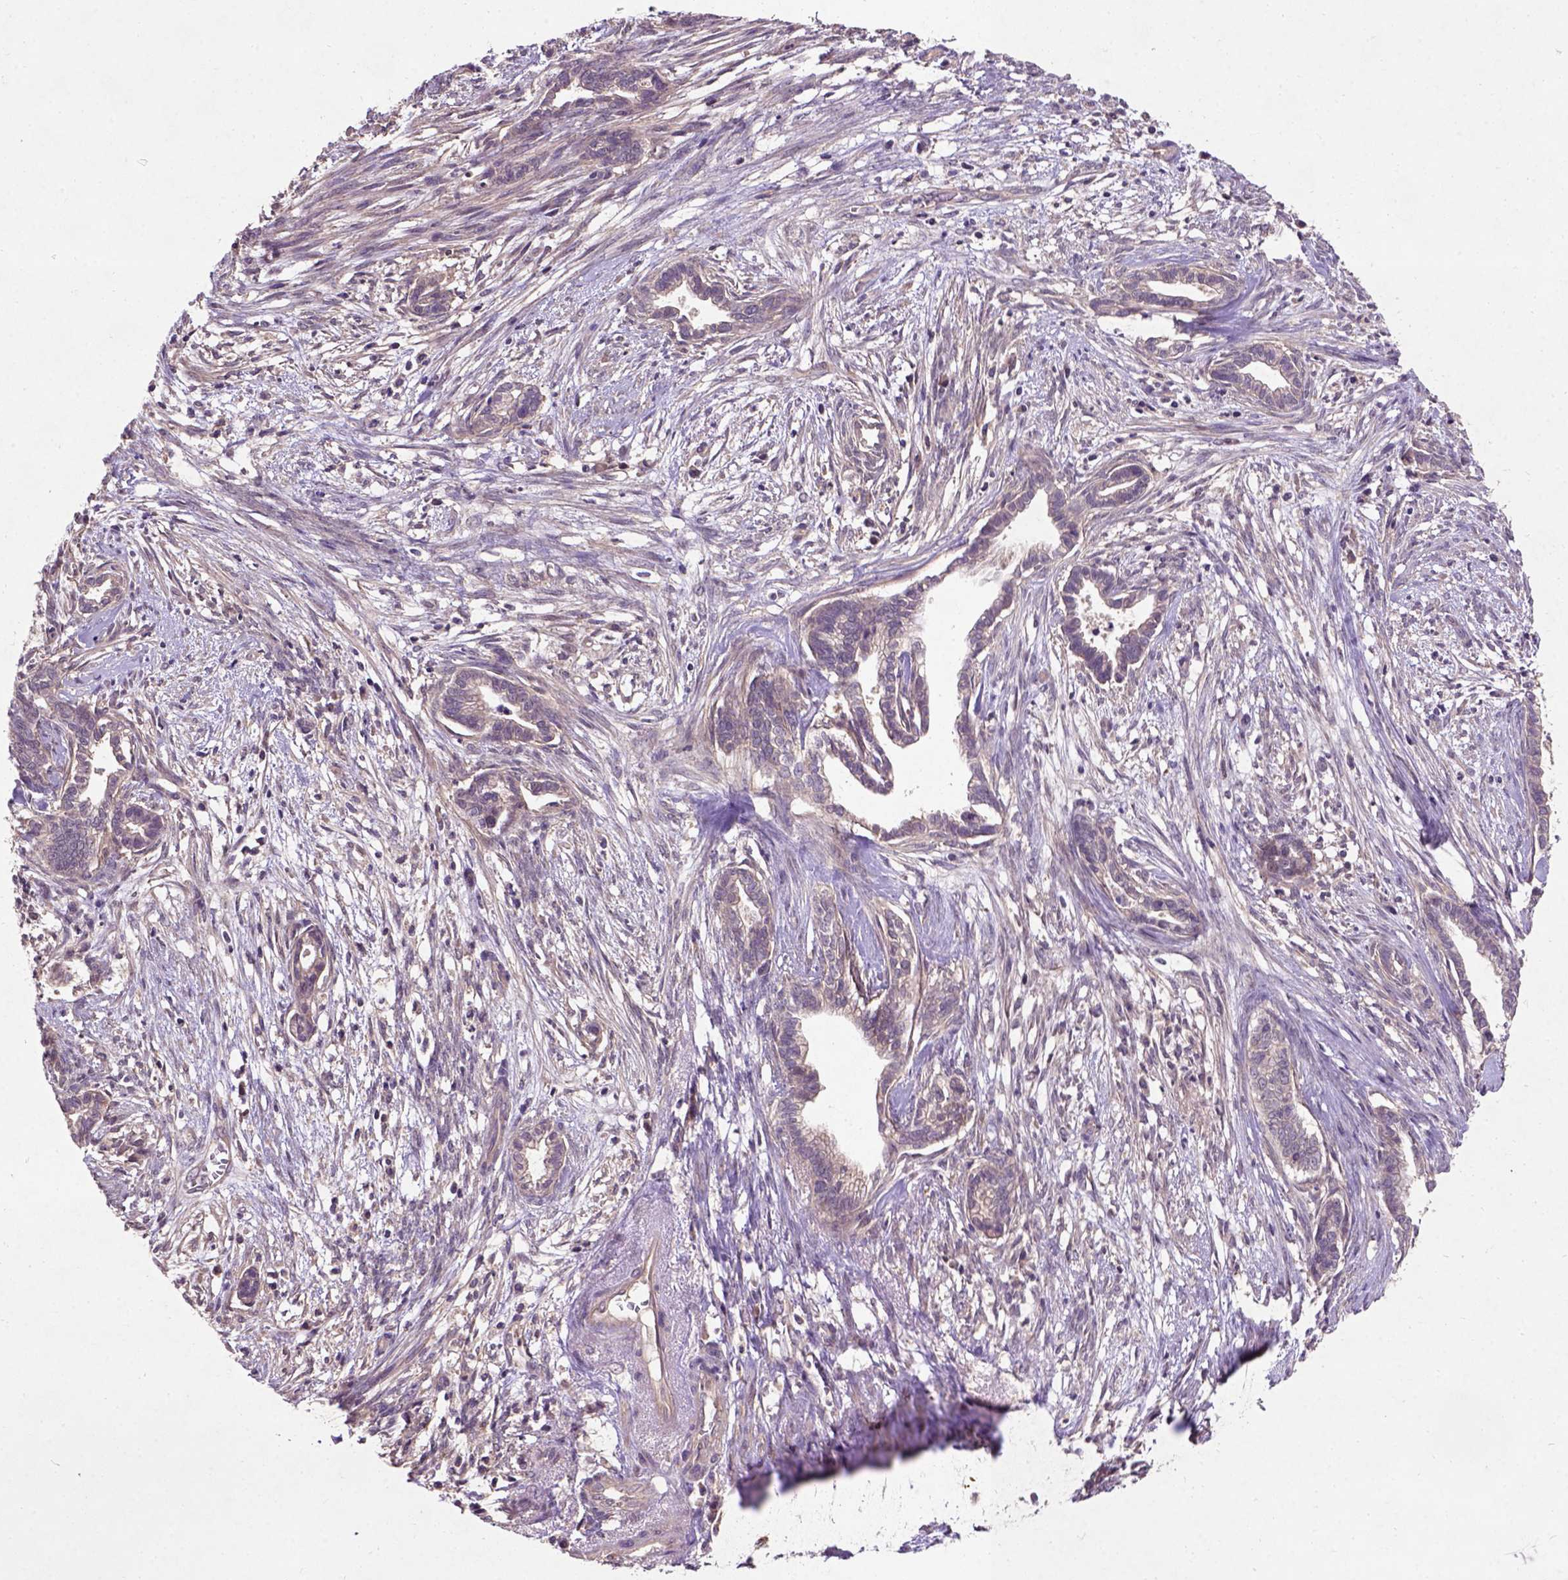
{"staining": {"intensity": "negative", "quantity": "none", "location": "none"}, "tissue": "cervical cancer", "cell_type": "Tumor cells", "image_type": "cancer", "snomed": [{"axis": "morphology", "description": "Adenocarcinoma, NOS"}, {"axis": "topography", "description": "Cervix"}], "caption": "The histopathology image exhibits no staining of tumor cells in cervical cancer. (DAB (3,3'-diaminobenzidine) immunohistochemistry, high magnification).", "gene": "KBTBD8", "patient": {"sex": "female", "age": 62}}